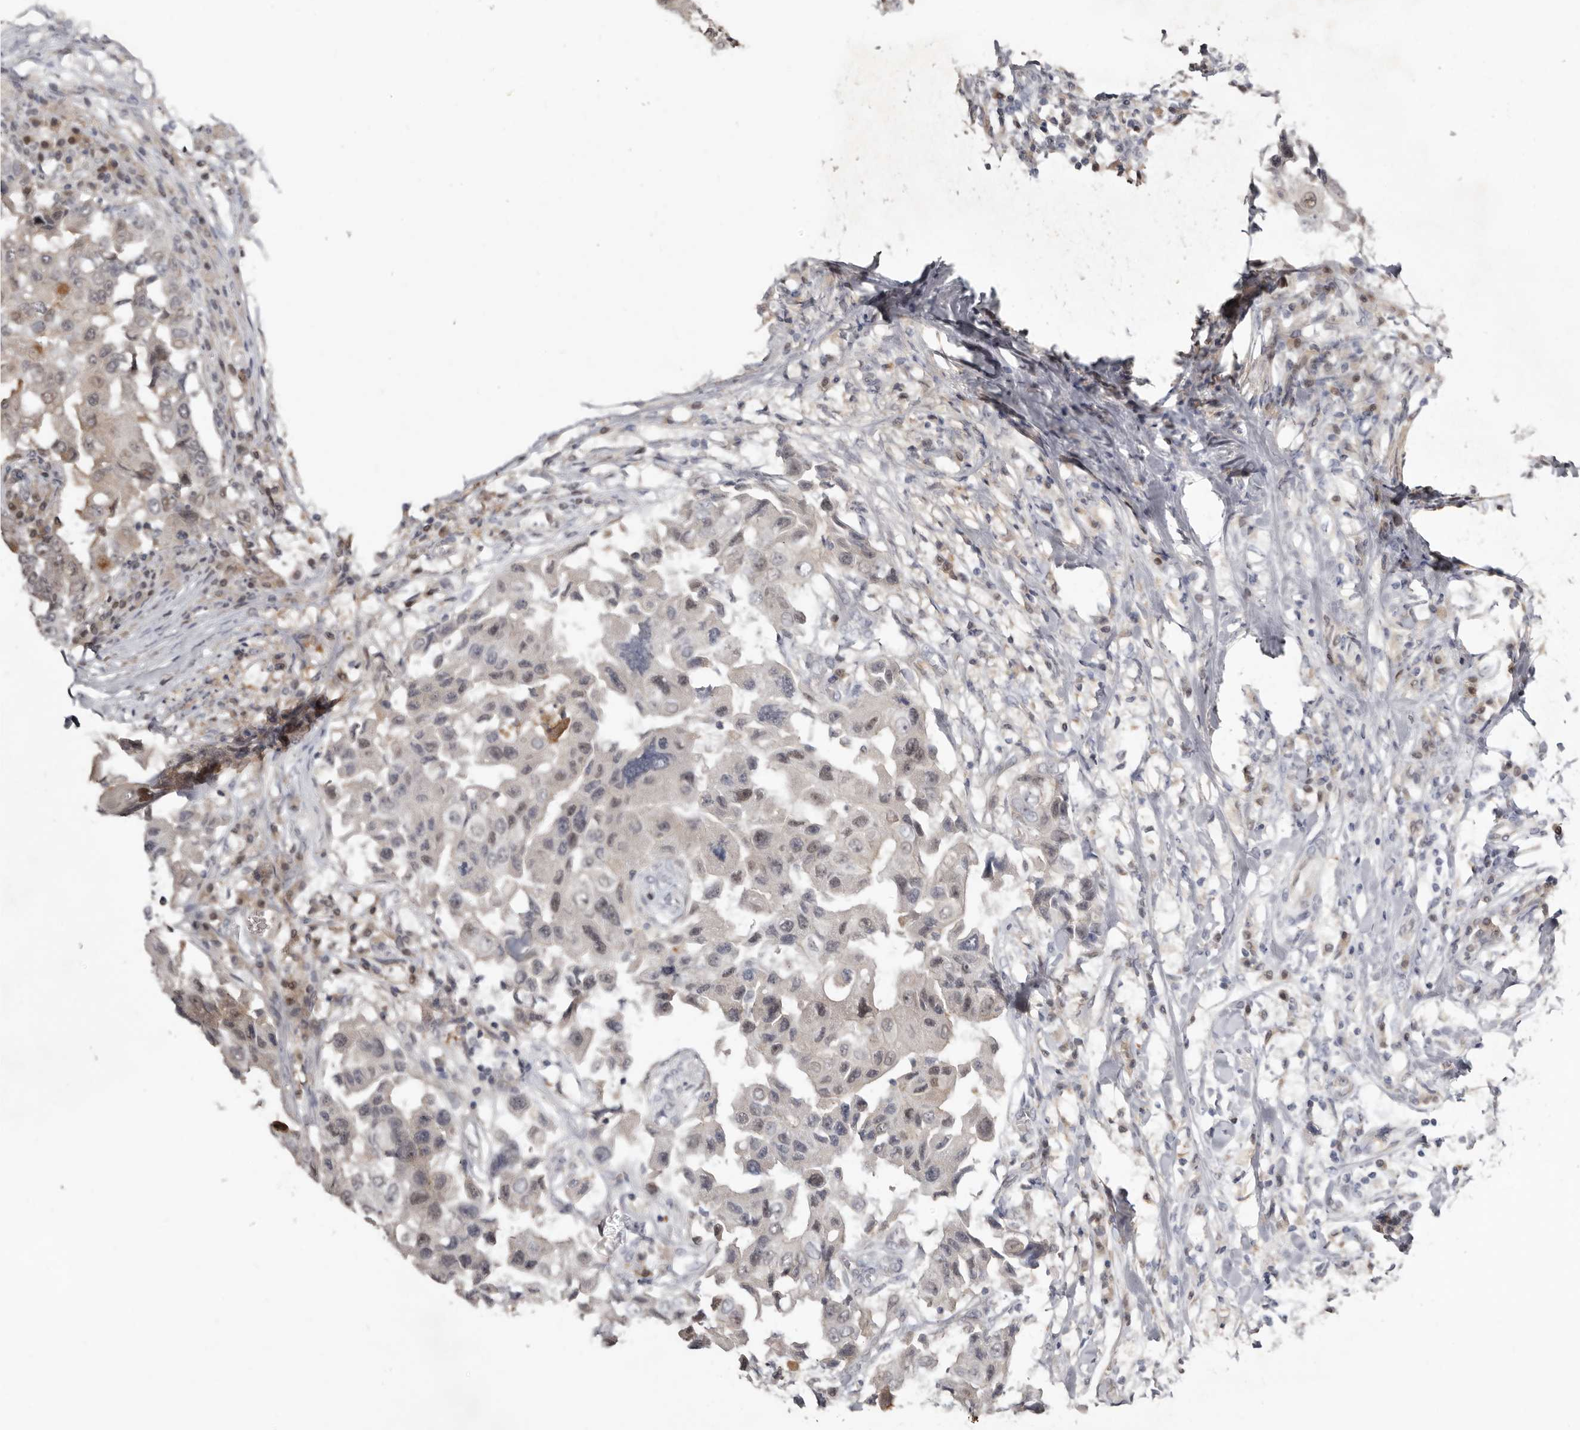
{"staining": {"intensity": "weak", "quantity": "25%-75%", "location": "nuclear"}, "tissue": "breast cancer", "cell_type": "Tumor cells", "image_type": "cancer", "snomed": [{"axis": "morphology", "description": "Duct carcinoma"}, {"axis": "topography", "description": "Breast"}], "caption": "There is low levels of weak nuclear positivity in tumor cells of breast cancer, as demonstrated by immunohistochemical staining (brown color).", "gene": "RBKS", "patient": {"sex": "female", "age": 27}}